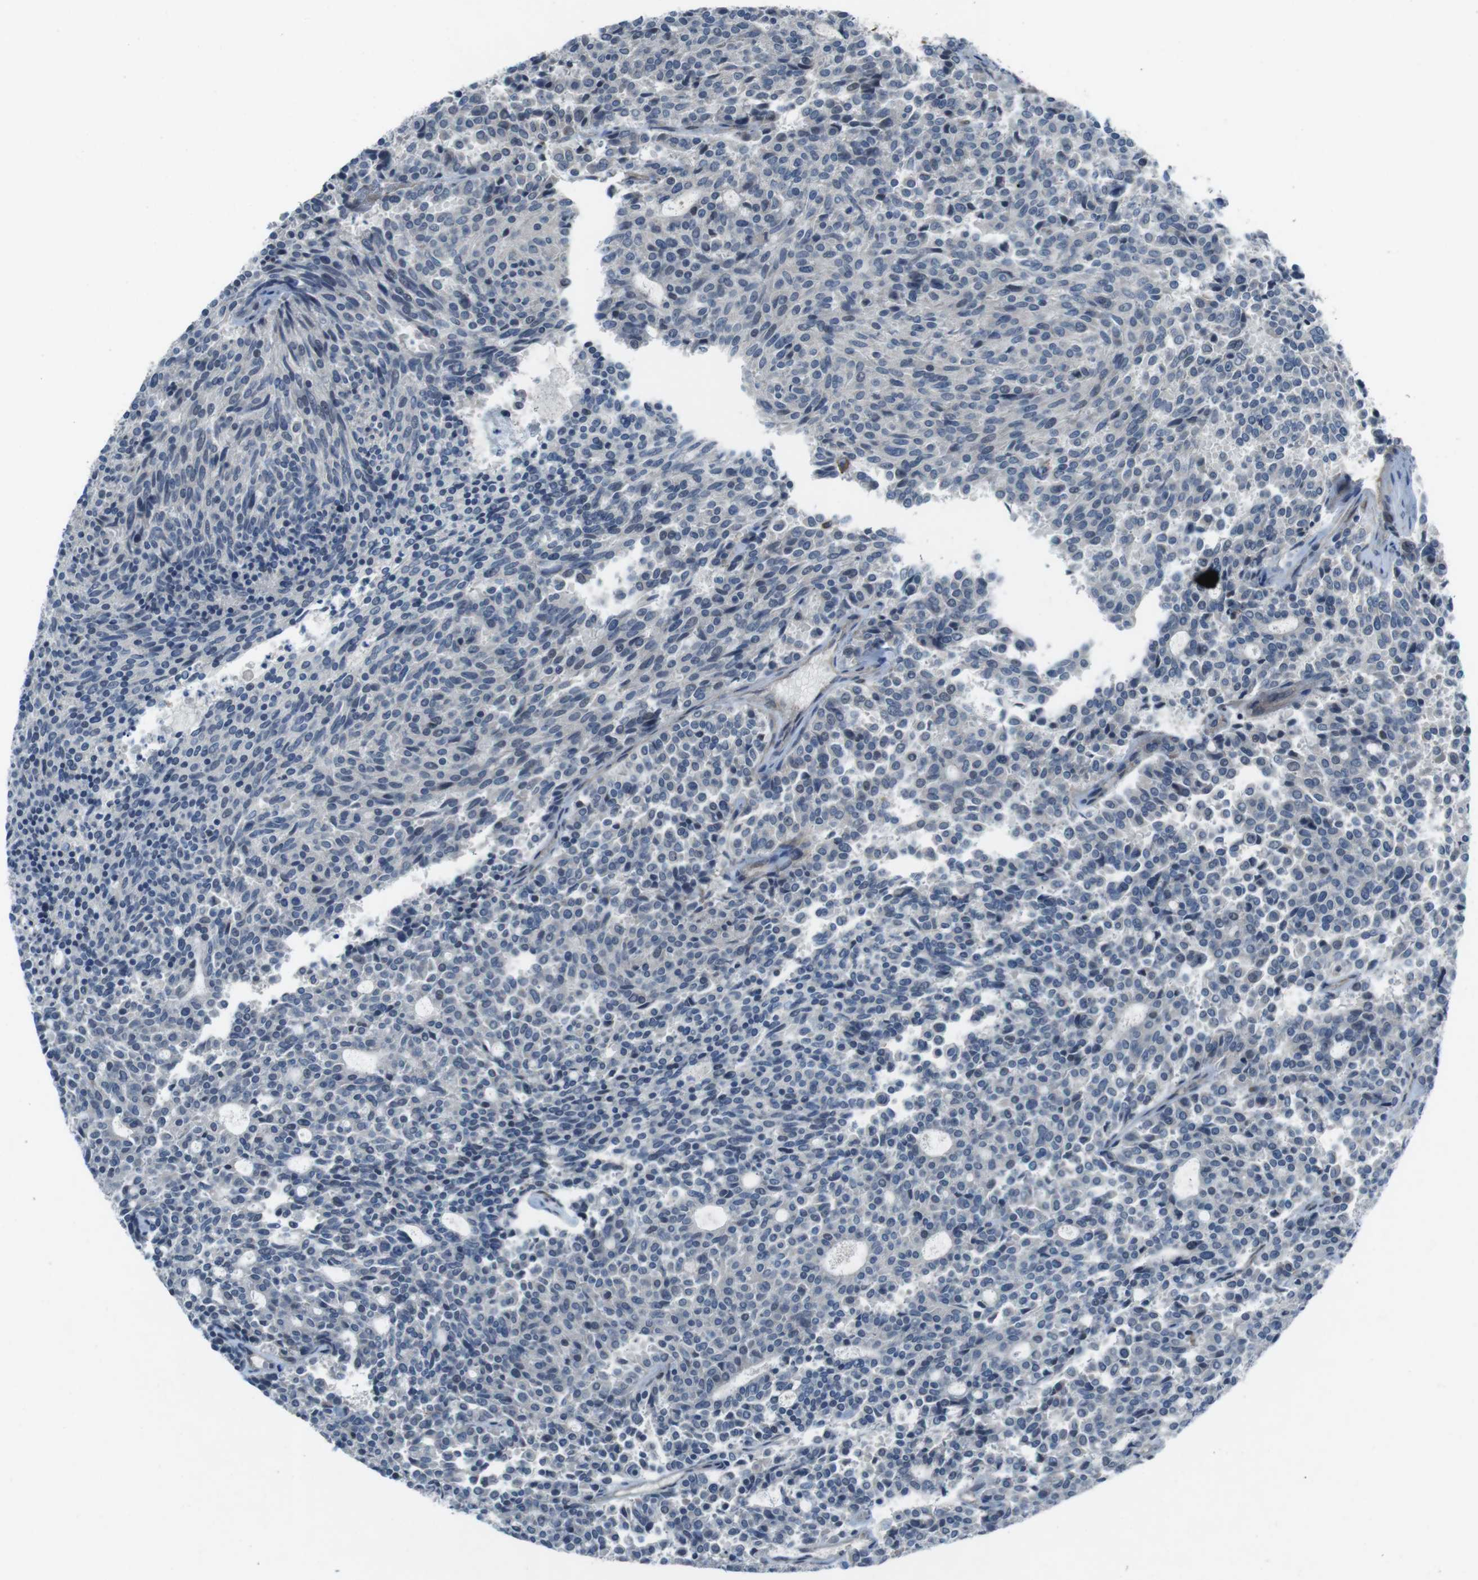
{"staining": {"intensity": "negative", "quantity": "none", "location": "none"}, "tissue": "carcinoid", "cell_type": "Tumor cells", "image_type": "cancer", "snomed": [{"axis": "morphology", "description": "Carcinoid, malignant, NOS"}, {"axis": "topography", "description": "Pancreas"}], "caption": "Carcinoid stained for a protein using IHC shows no expression tumor cells.", "gene": "ANK2", "patient": {"sex": "female", "age": 54}}